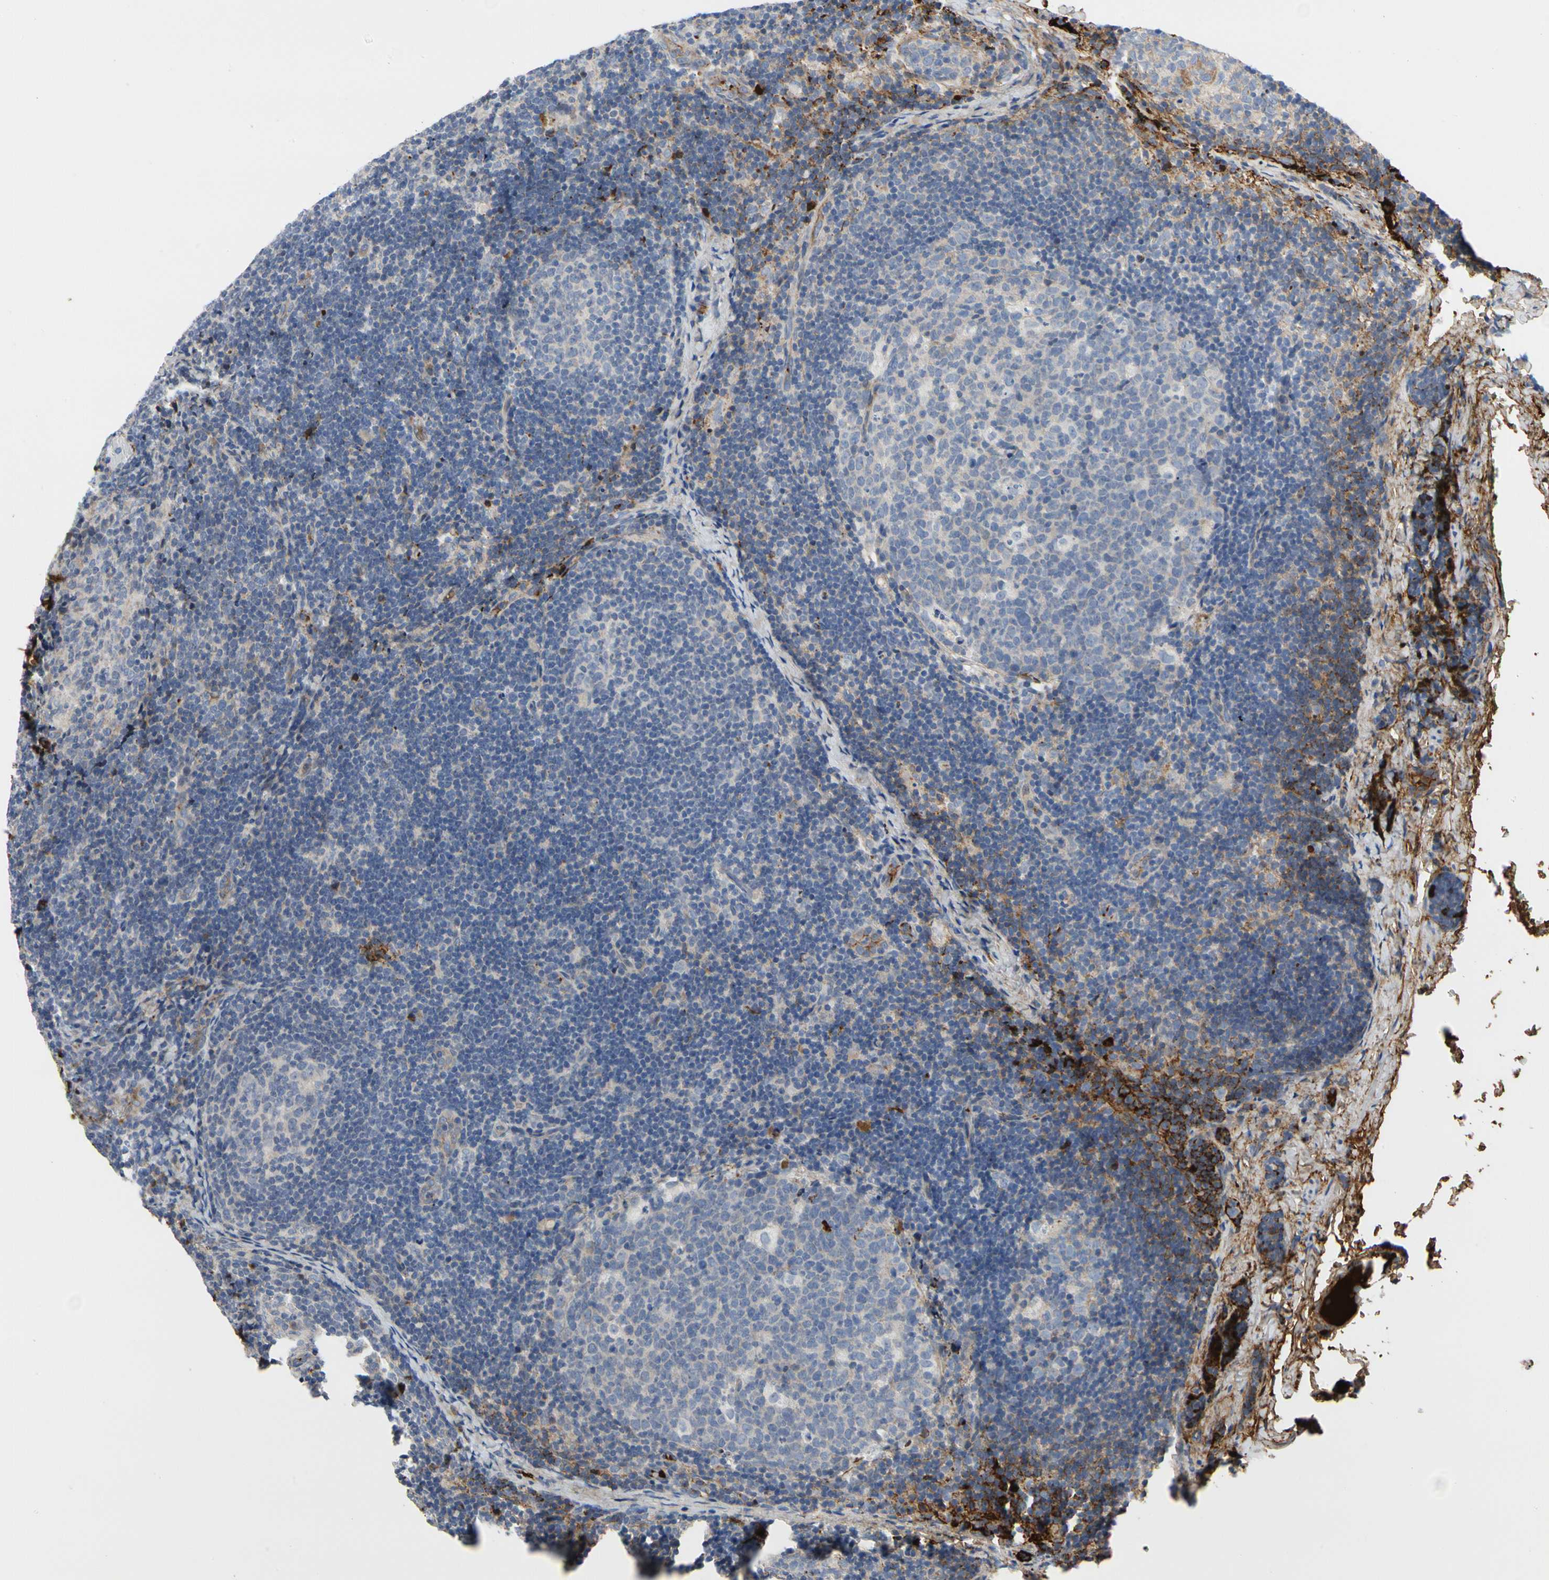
{"staining": {"intensity": "negative", "quantity": "none", "location": "none"}, "tissue": "lymph node", "cell_type": "Germinal center cells", "image_type": "normal", "snomed": [{"axis": "morphology", "description": "Normal tissue, NOS"}, {"axis": "topography", "description": "Lymph node"}], "caption": "Immunohistochemical staining of benign human lymph node shows no significant positivity in germinal center cells. Brightfield microscopy of immunohistochemistry (IHC) stained with DAB (brown) and hematoxylin (blue), captured at high magnification.", "gene": "FGB", "patient": {"sex": "female", "age": 14}}